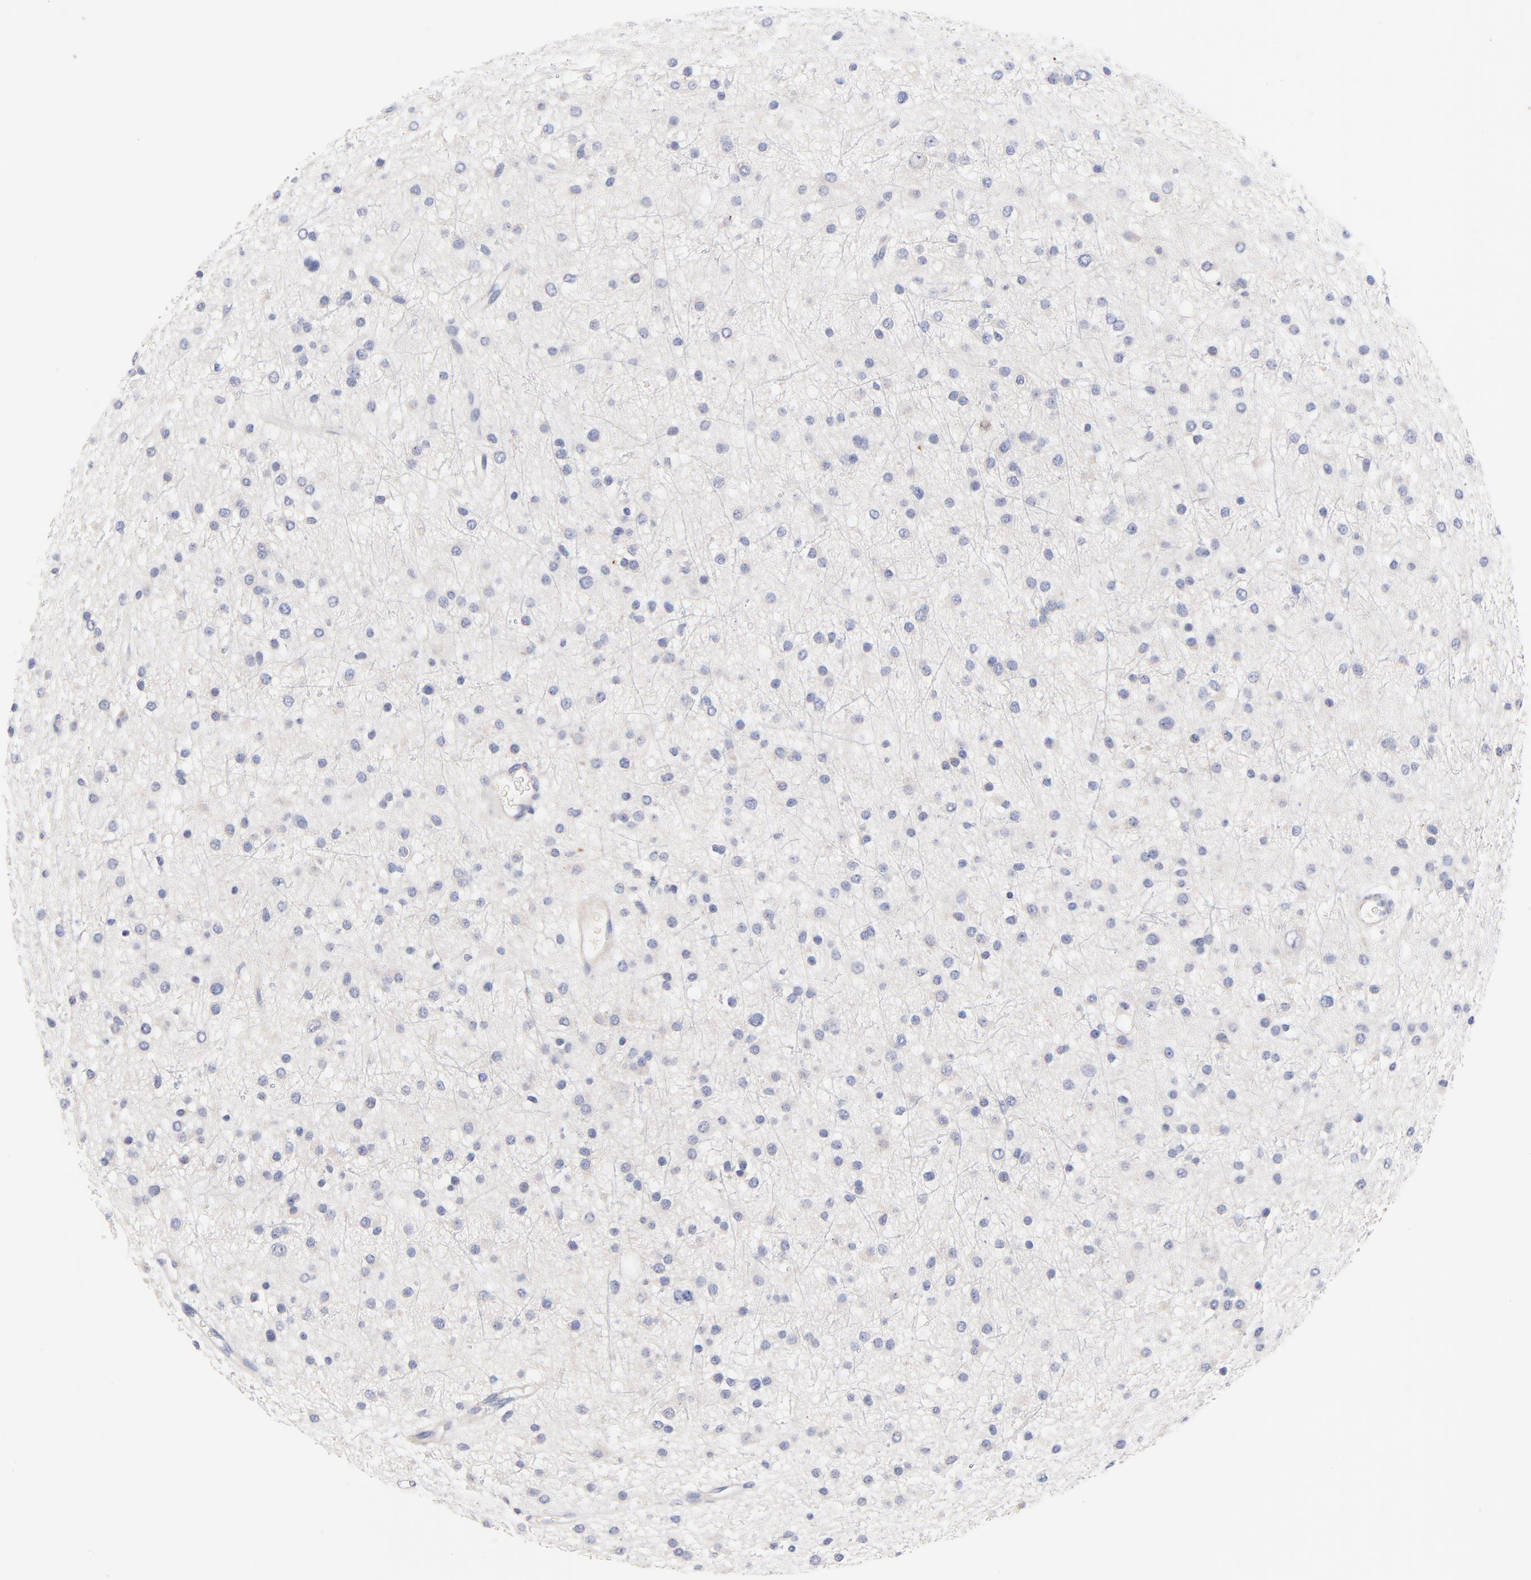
{"staining": {"intensity": "negative", "quantity": "none", "location": "none"}, "tissue": "glioma", "cell_type": "Tumor cells", "image_type": "cancer", "snomed": [{"axis": "morphology", "description": "Glioma, malignant, Low grade"}, {"axis": "topography", "description": "Brain"}], "caption": "An immunohistochemistry image of glioma is shown. There is no staining in tumor cells of glioma.", "gene": "FBXO10", "patient": {"sex": "female", "age": 36}}